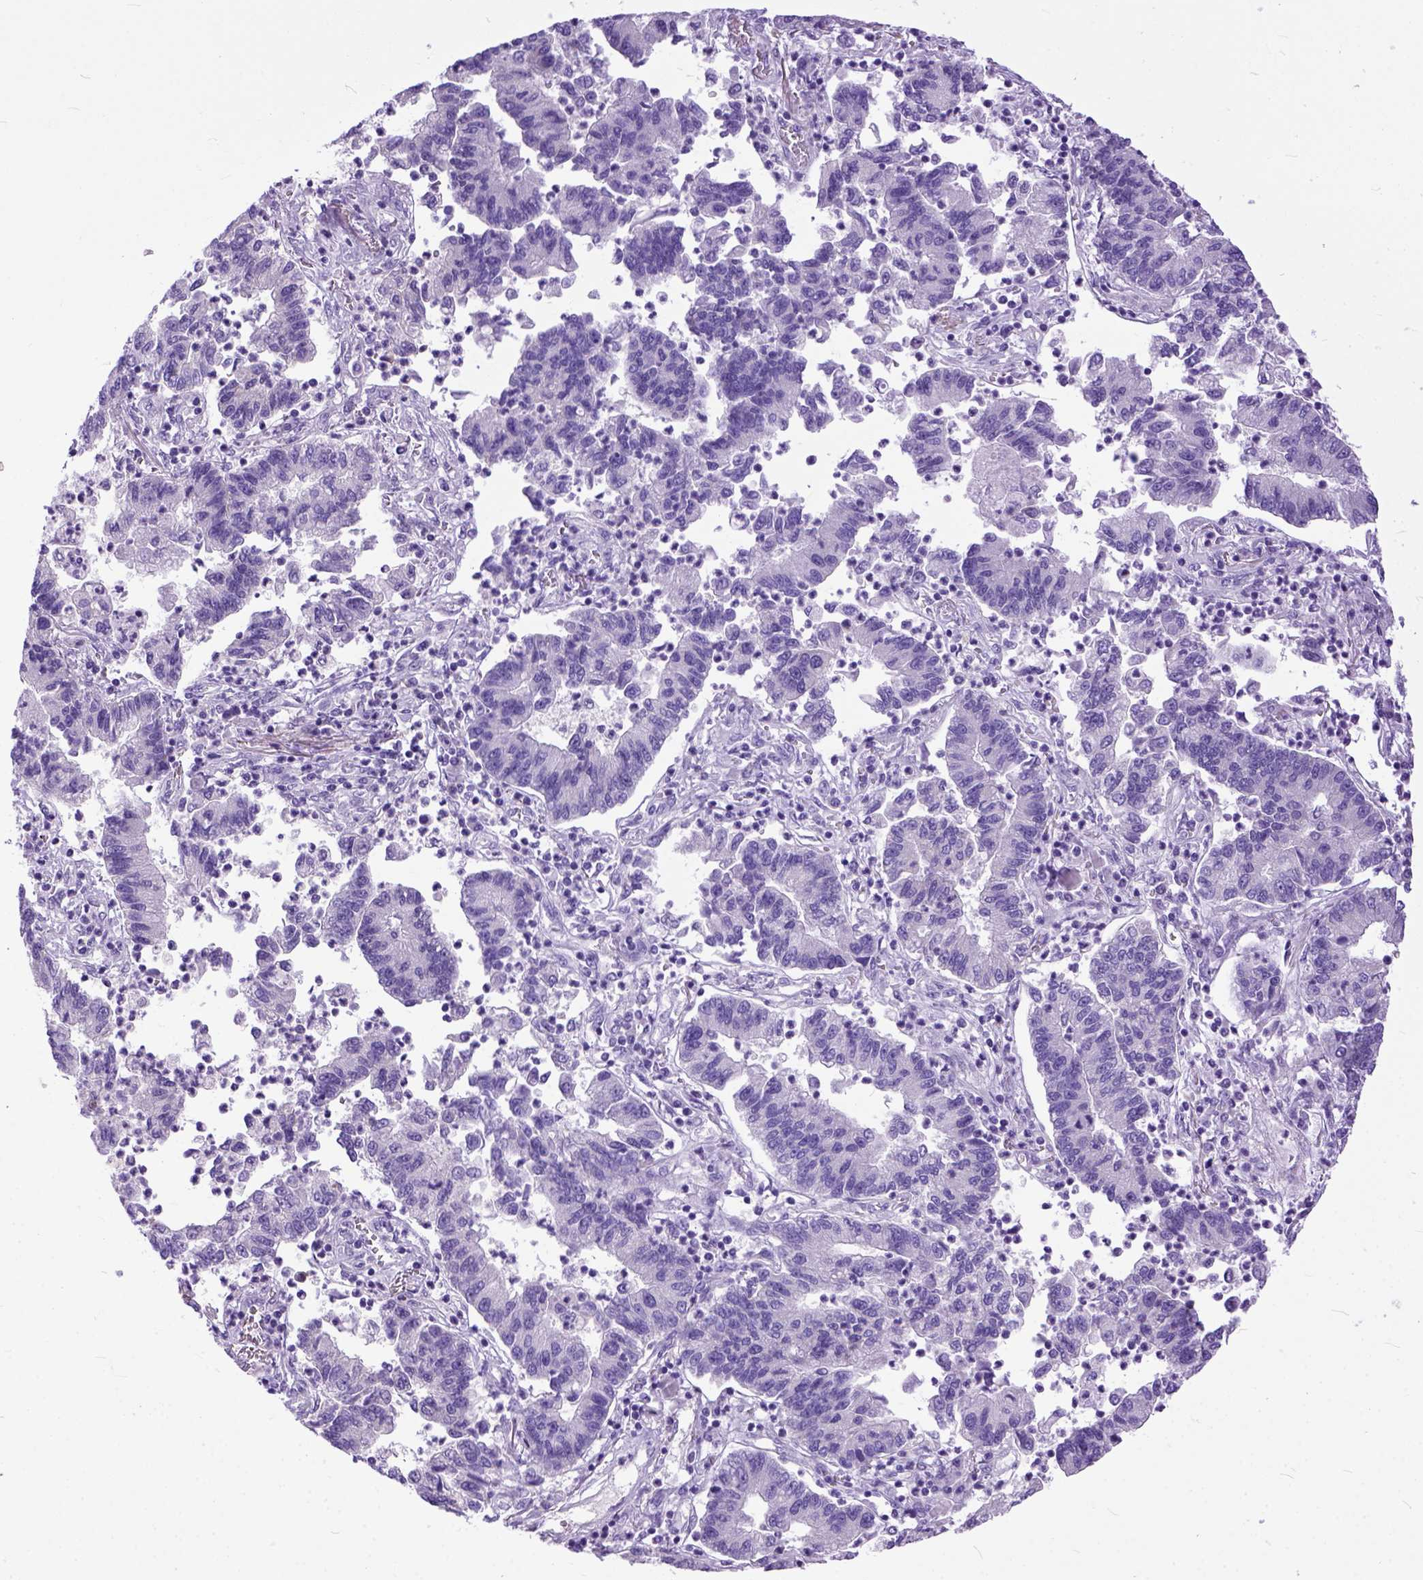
{"staining": {"intensity": "negative", "quantity": "none", "location": "none"}, "tissue": "lung cancer", "cell_type": "Tumor cells", "image_type": "cancer", "snomed": [{"axis": "morphology", "description": "Adenocarcinoma, NOS"}, {"axis": "topography", "description": "Lung"}], "caption": "IHC histopathology image of neoplastic tissue: human adenocarcinoma (lung) stained with DAB displays no significant protein expression in tumor cells.", "gene": "CRB1", "patient": {"sex": "female", "age": 57}}